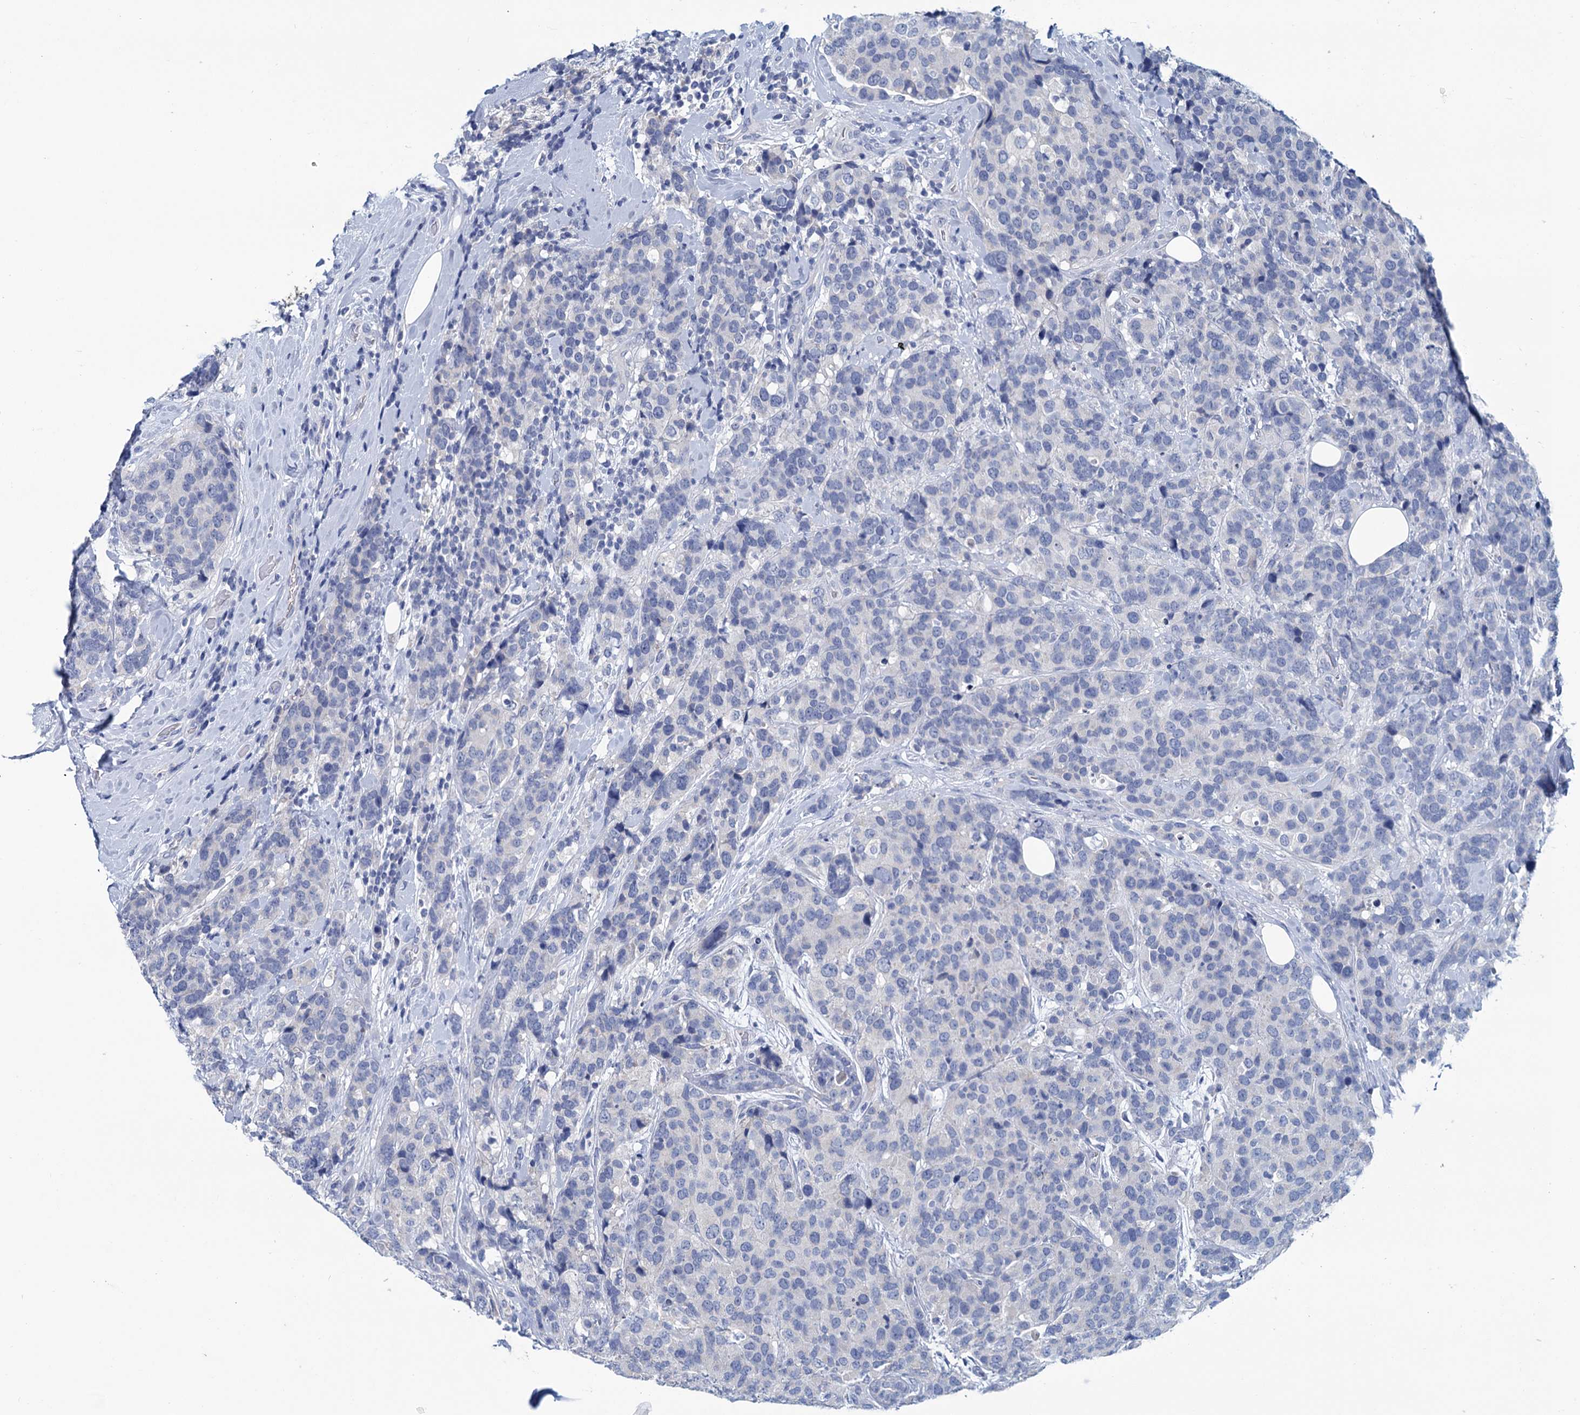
{"staining": {"intensity": "negative", "quantity": "none", "location": "none"}, "tissue": "breast cancer", "cell_type": "Tumor cells", "image_type": "cancer", "snomed": [{"axis": "morphology", "description": "Lobular carcinoma"}, {"axis": "topography", "description": "Breast"}], "caption": "DAB (3,3'-diaminobenzidine) immunohistochemical staining of human breast lobular carcinoma exhibits no significant staining in tumor cells.", "gene": "MYOZ3", "patient": {"sex": "female", "age": 59}}